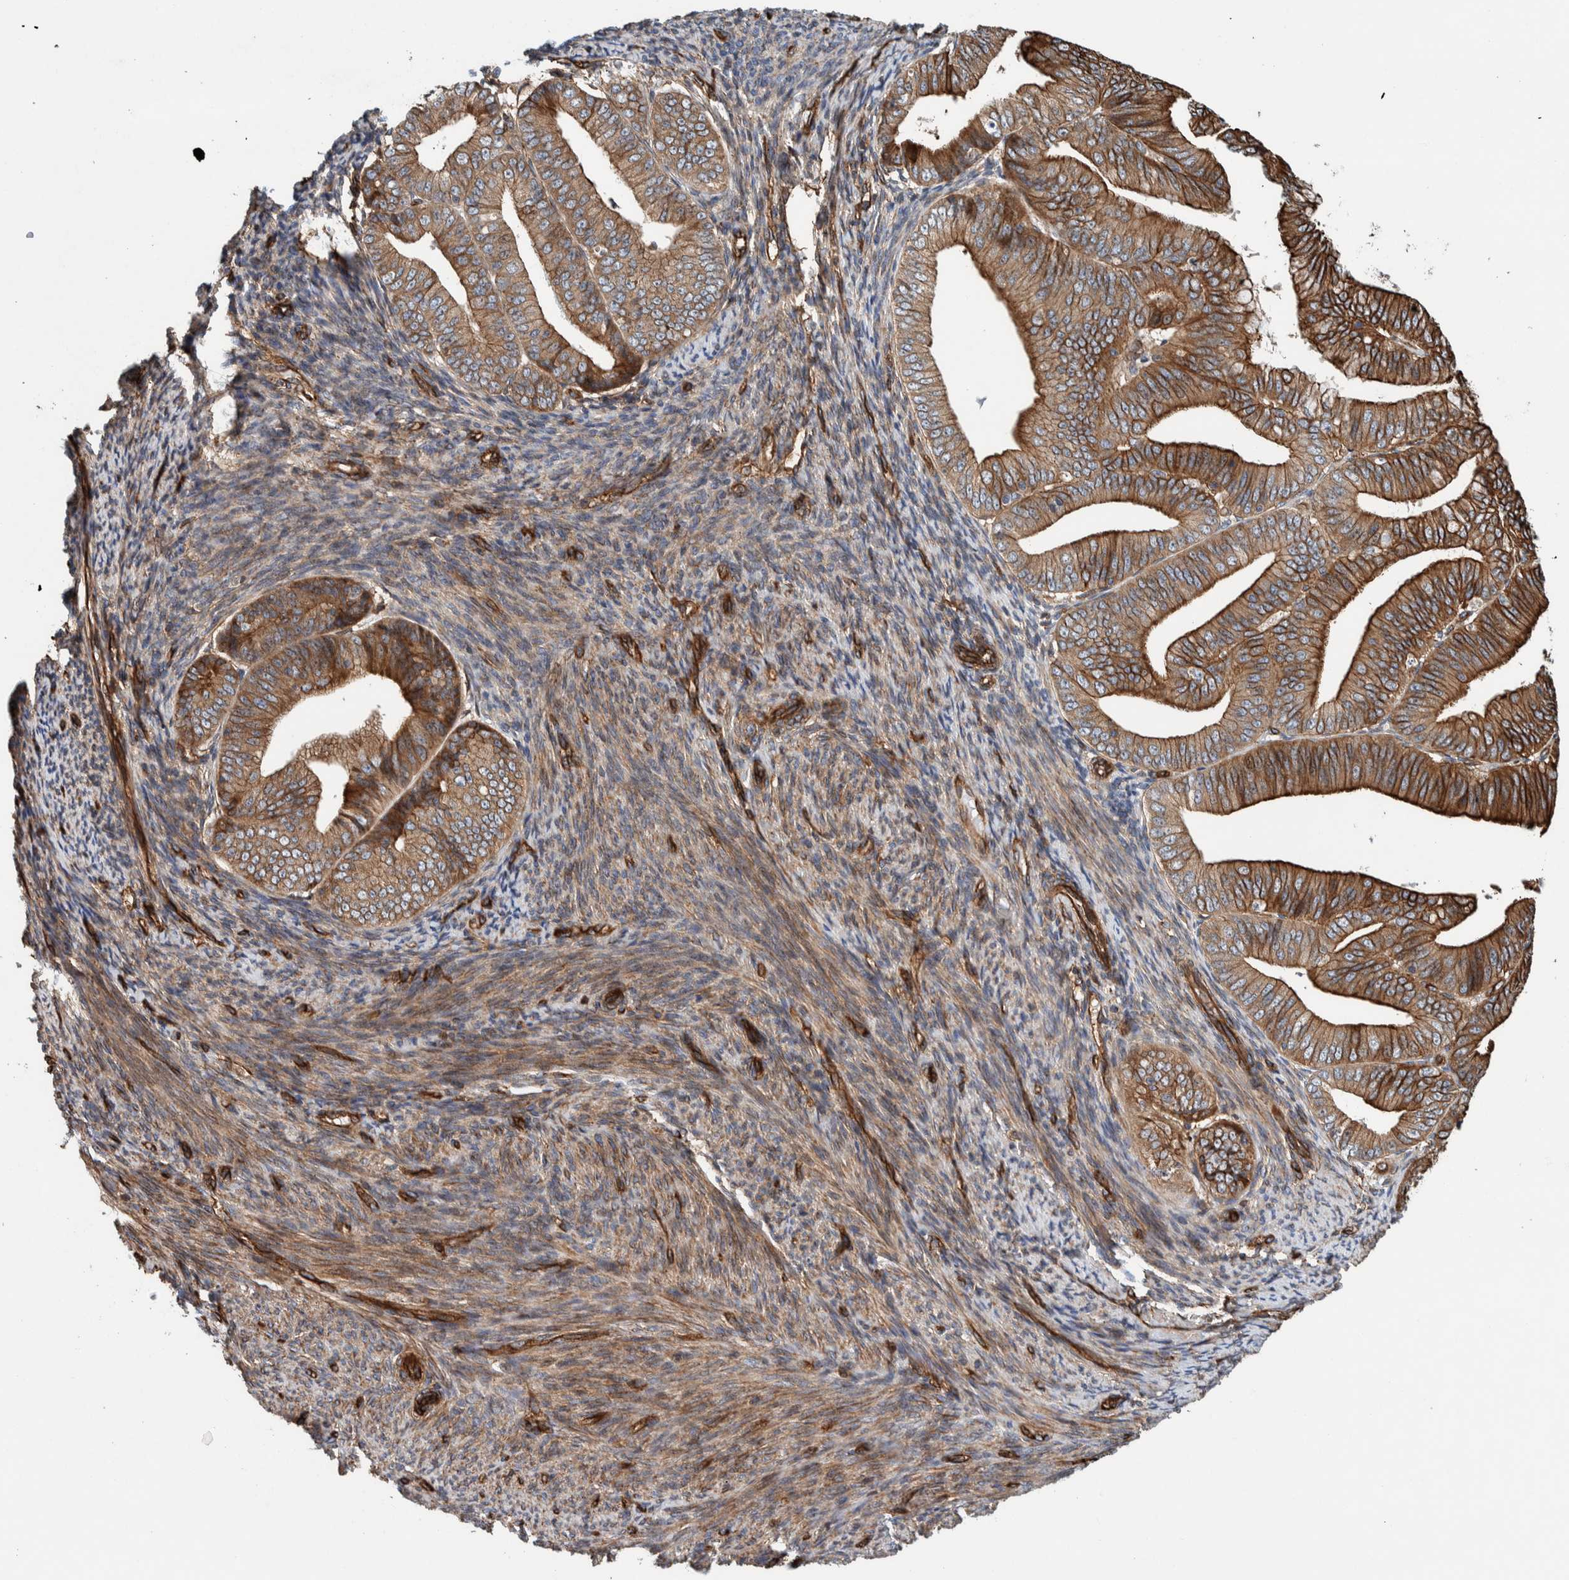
{"staining": {"intensity": "strong", "quantity": ">75%", "location": "cytoplasmic/membranous"}, "tissue": "endometrial cancer", "cell_type": "Tumor cells", "image_type": "cancer", "snomed": [{"axis": "morphology", "description": "Adenocarcinoma, NOS"}, {"axis": "topography", "description": "Endometrium"}], "caption": "Endometrial cancer stained for a protein exhibits strong cytoplasmic/membranous positivity in tumor cells. The staining is performed using DAB (3,3'-diaminobenzidine) brown chromogen to label protein expression. The nuclei are counter-stained blue using hematoxylin.", "gene": "PKD1L1", "patient": {"sex": "female", "age": 63}}